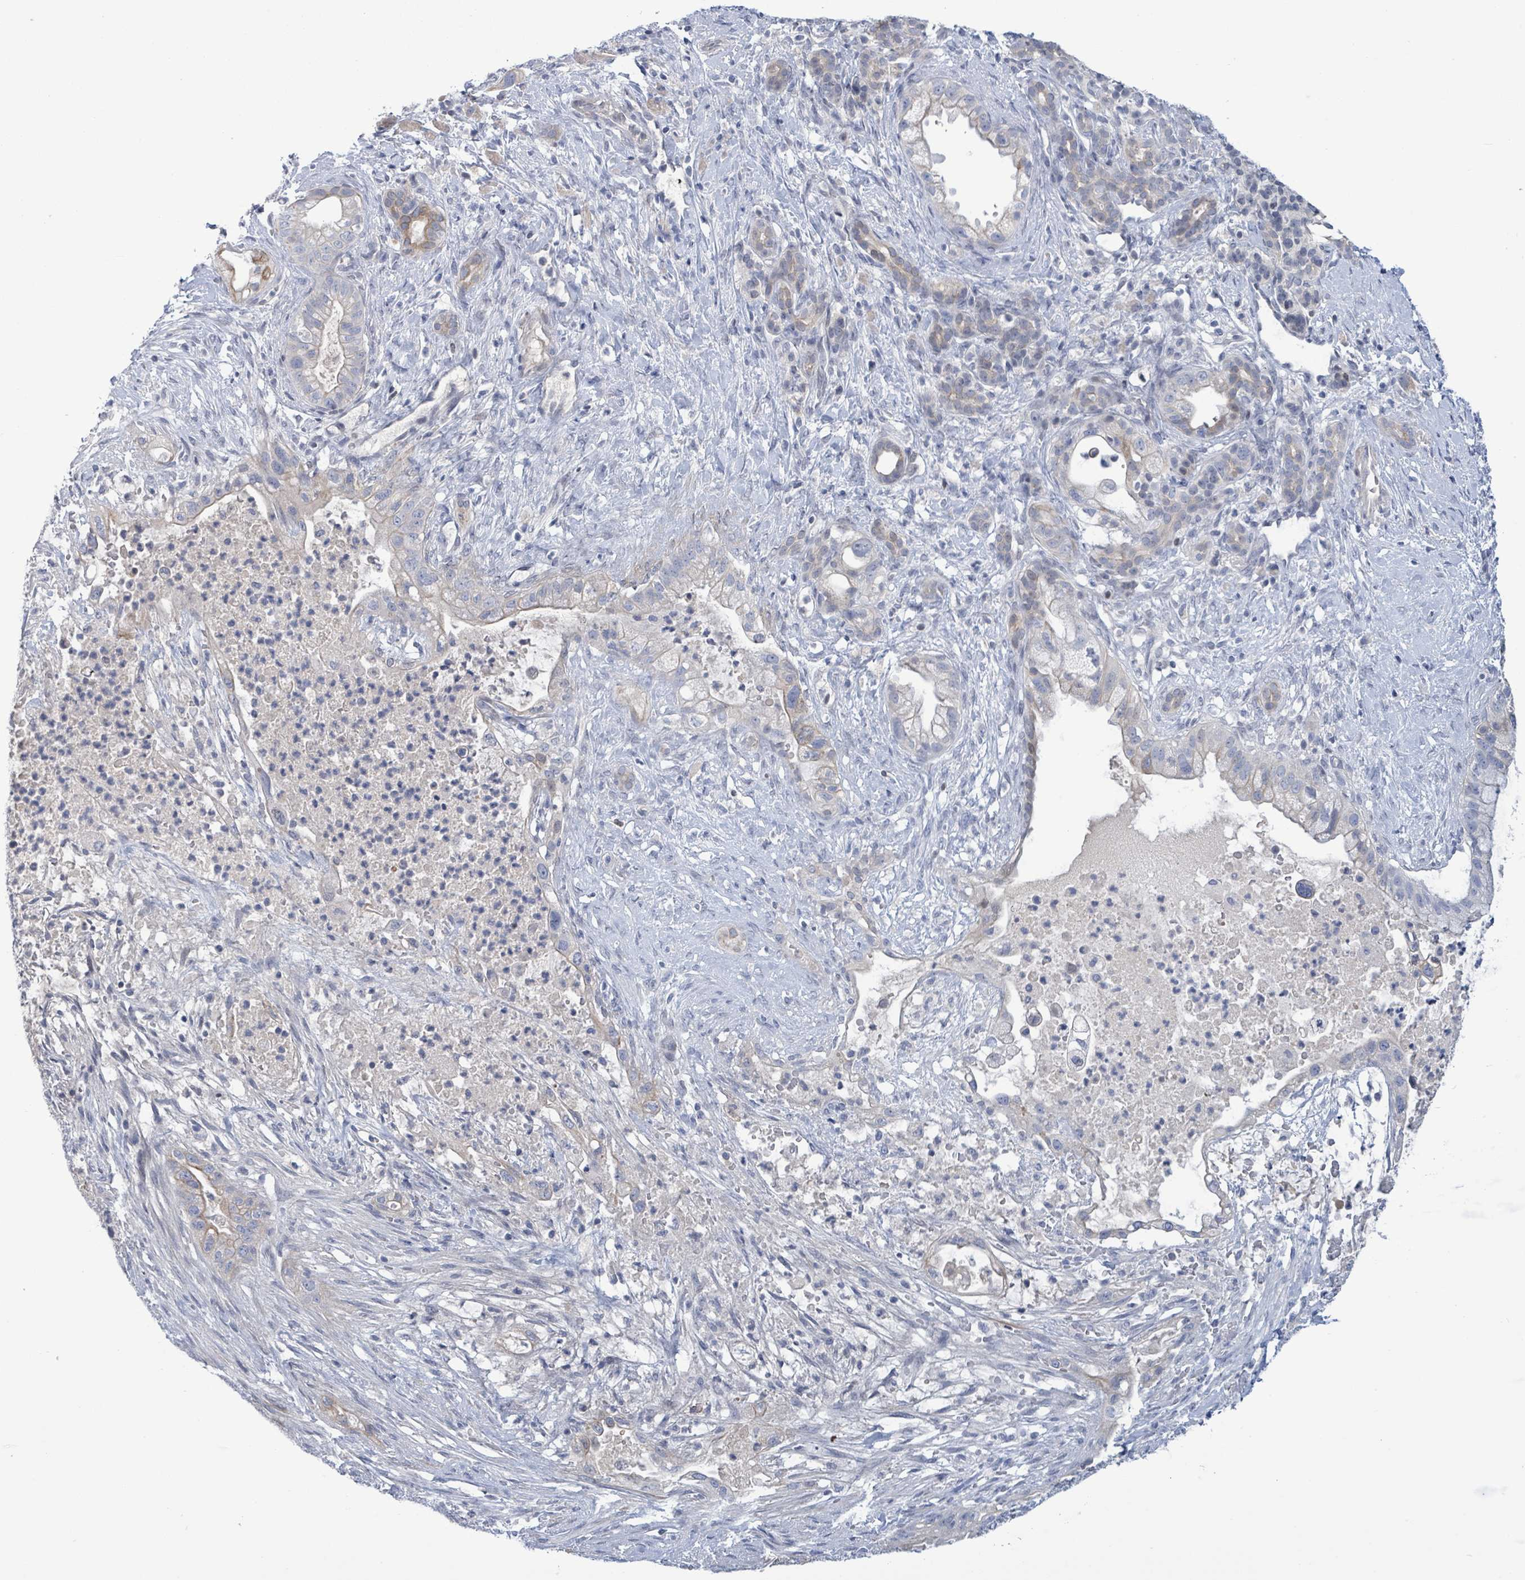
{"staining": {"intensity": "weak", "quantity": "<25%", "location": "cytoplasmic/membranous"}, "tissue": "pancreatic cancer", "cell_type": "Tumor cells", "image_type": "cancer", "snomed": [{"axis": "morphology", "description": "Adenocarcinoma, NOS"}, {"axis": "topography", "description": "Pancreas"}], "caption": "Protein analysis of pancreatic cancer reveals no significant expression in tumor cells.", "gene": "NTN3", "patient": {"sex": "male", "age": 44}}